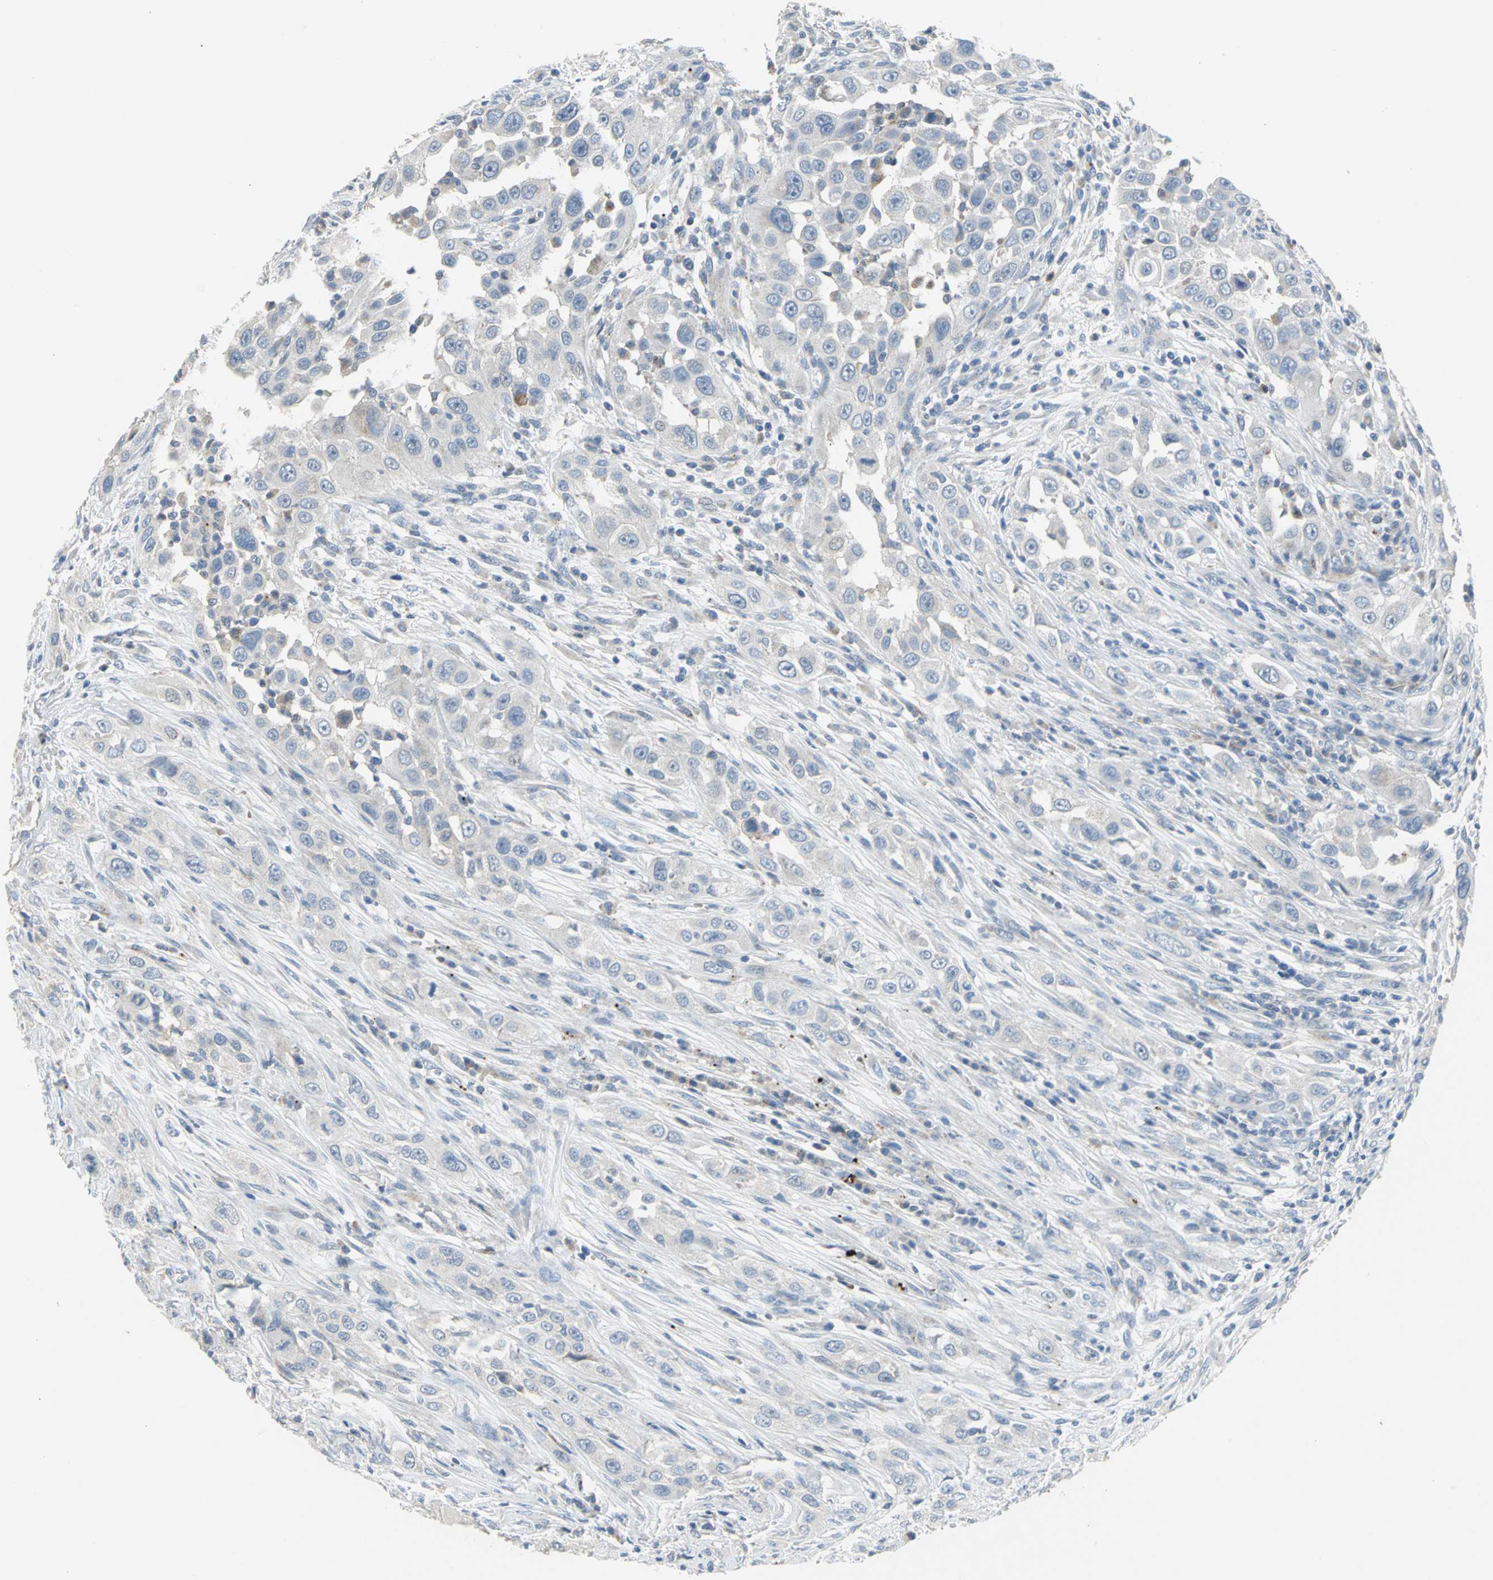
{"staining": {"intensity": "weak", "quantity": "<25%", "location": "cytoplasmic/membranous"}, "tissue": "head and neck cancer", "cell_type": "Tumor cells", "image_type": "cancer", "snomed": [{"axis": "morphology", "description": "Carcinoma, NOS"}, {"axis": "topography", "description": "Head-Neck"}], "caption": "Immunohistochemical staining of human head and neck cancer displays no significant positivity in tumor cells.", "gene": "SPPL2B", "patient": {"sex": "male", "age": 87}}